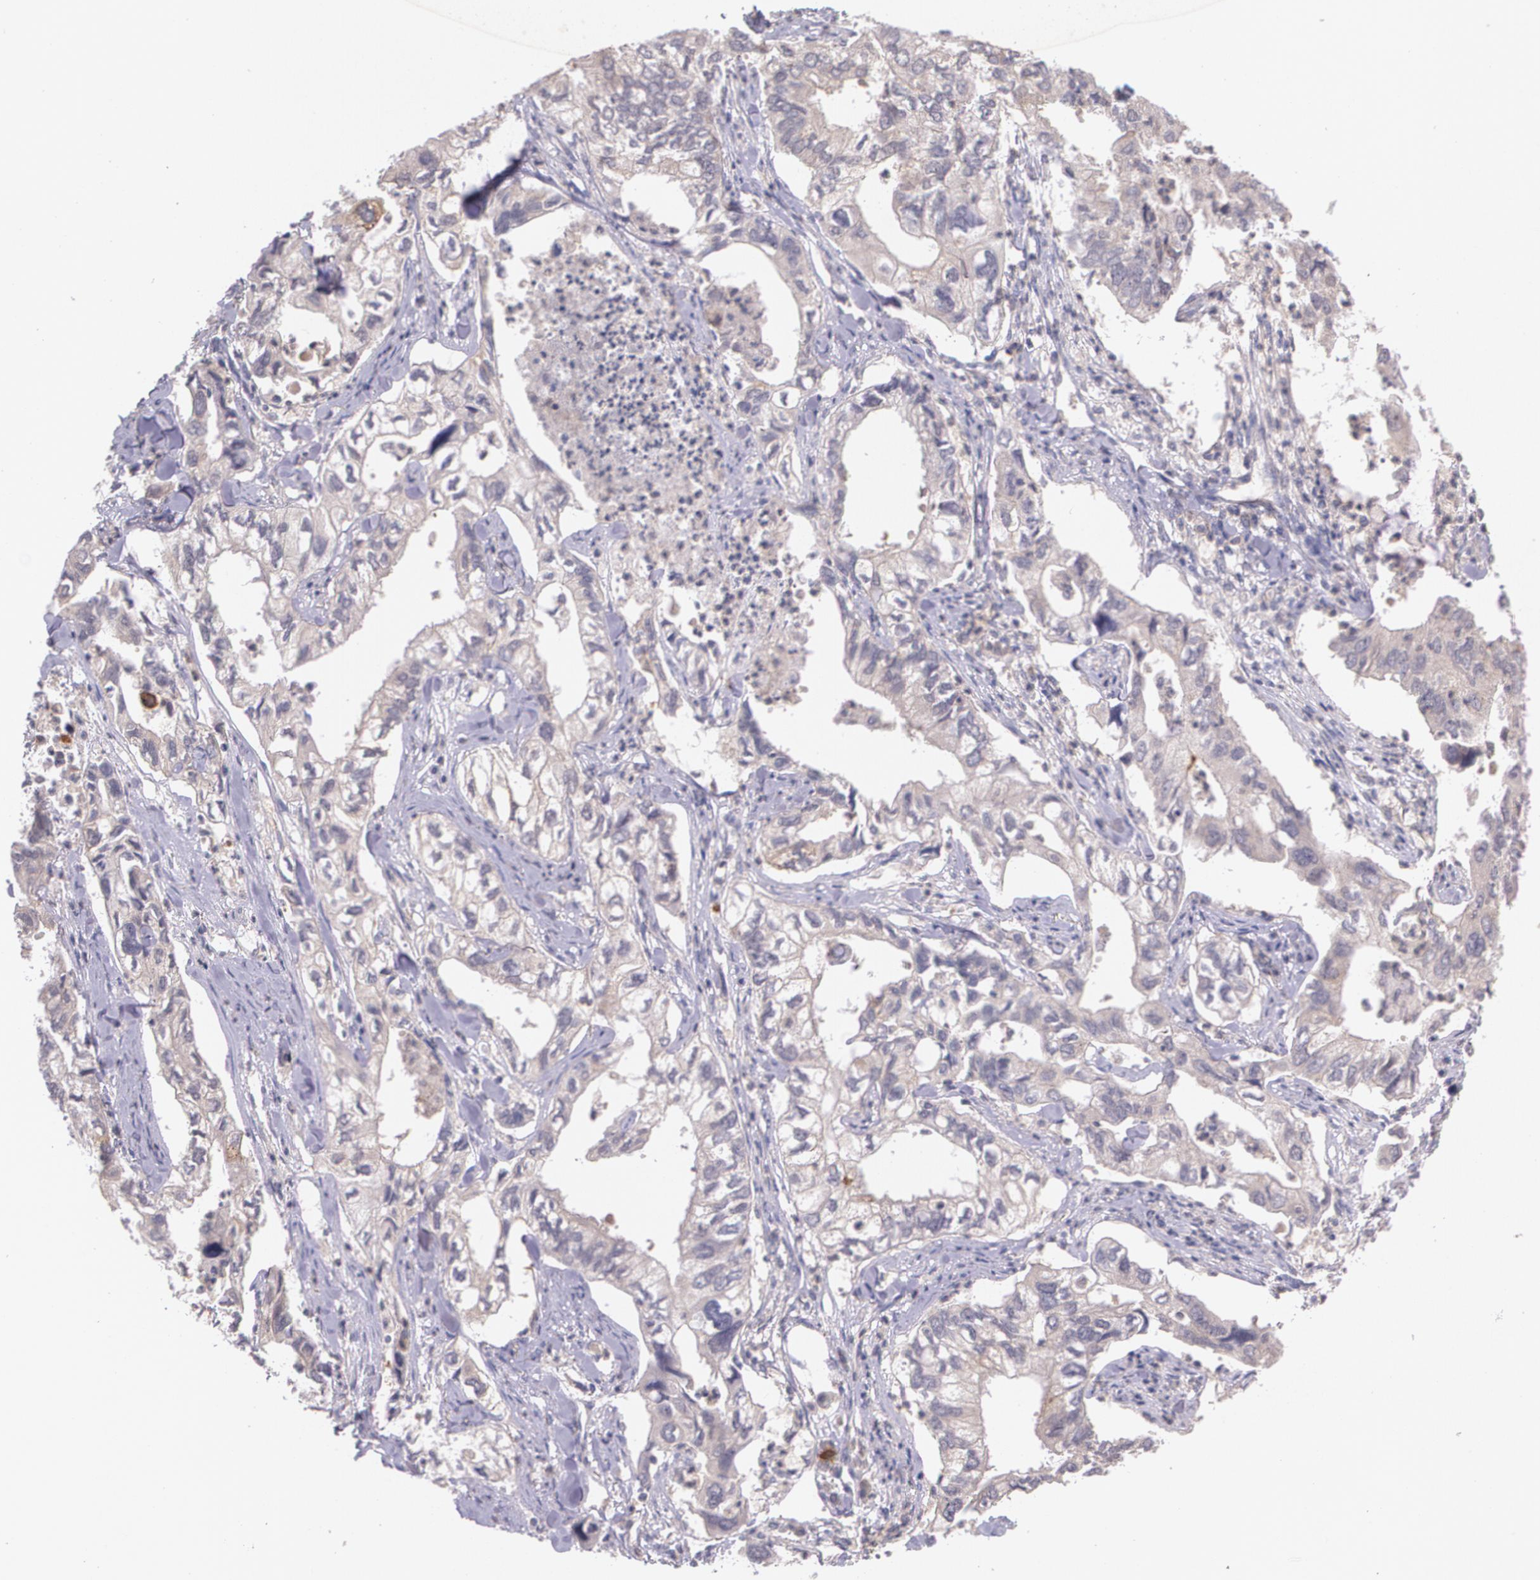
{"staining": {"intensity": "weak", "quantity": ">75%", "location": "cytoplasmic/membranous"}, "tissue": "lung cancer", "cell_type": "Tumor cells", "image_type": "cancer", "snomed": [{"axis": "morphology", "description": "Adenocarcinoma, NOS"}, {"axis": "topography", "description": "Lung"}], "caption": "Immunohistochemistry (DAB) staining of human lung adenocarcinoma shows weak cytoplasmic/membranous protein expression in about >75% of tumor cells.", "gene": "TM4SF1", "patient": {"sex": "male", "age": 48}}